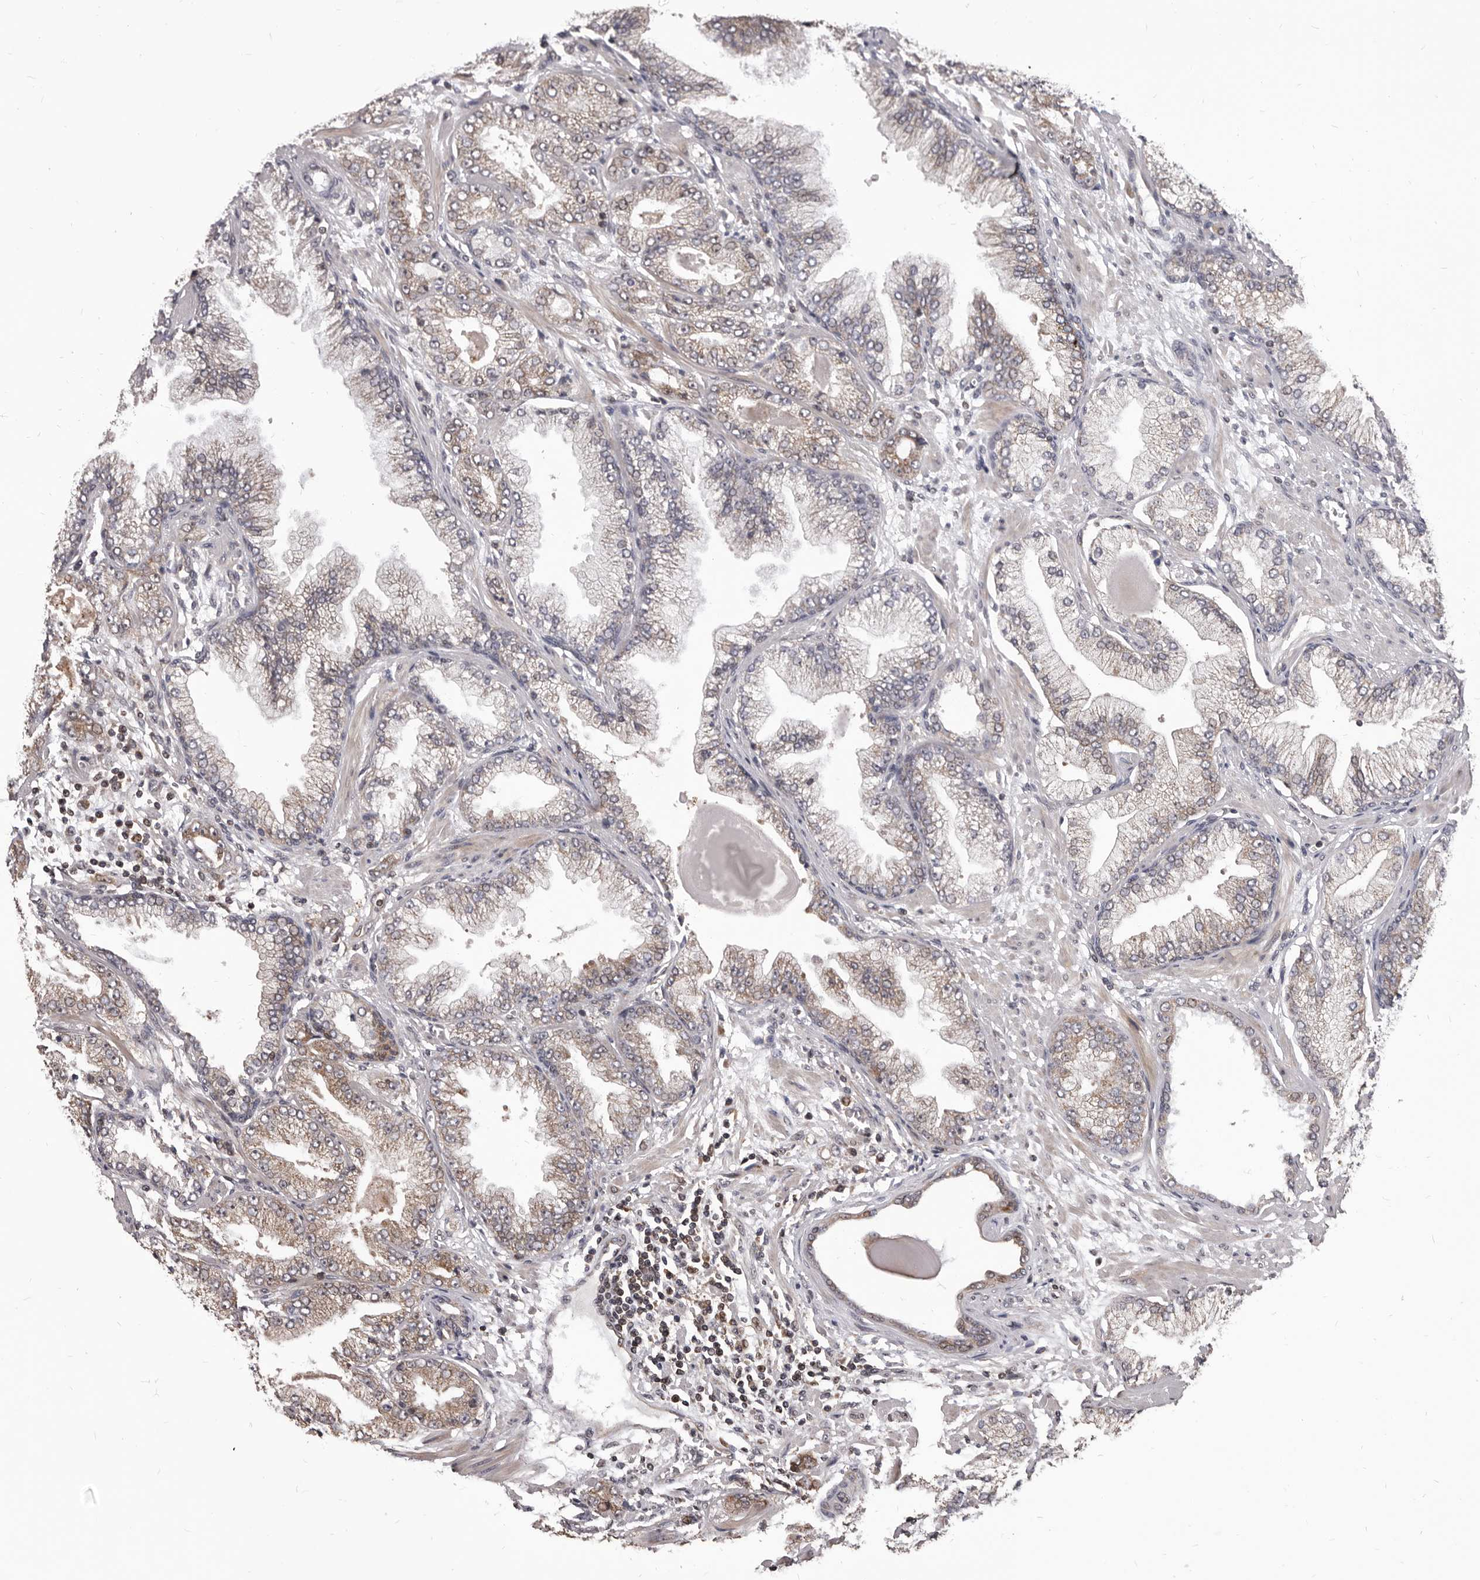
{"staining": {"intensity": "moderate", "quantity": "25%-75%", "location": "cytoplasmic/membranous"}, "tissue": "prostate cancer", "cell_type": "Tumor cells", "image_type": "cancer", "snomed": [{"axis": "morphology", "description": "Adenocarcinoma, High grade"}, {"axis": "topography", "description": "Prostate"}], "caption": "Immunohistochemical staining of human prostate high-grade adenocarcinoma reveals medium levels of moderate cytoplasmic/membranous protein staining in approximately 25%-75% of tumor cells.", "gene": "MAP3K14", "patient": {"sex": "male", "age": 71}}